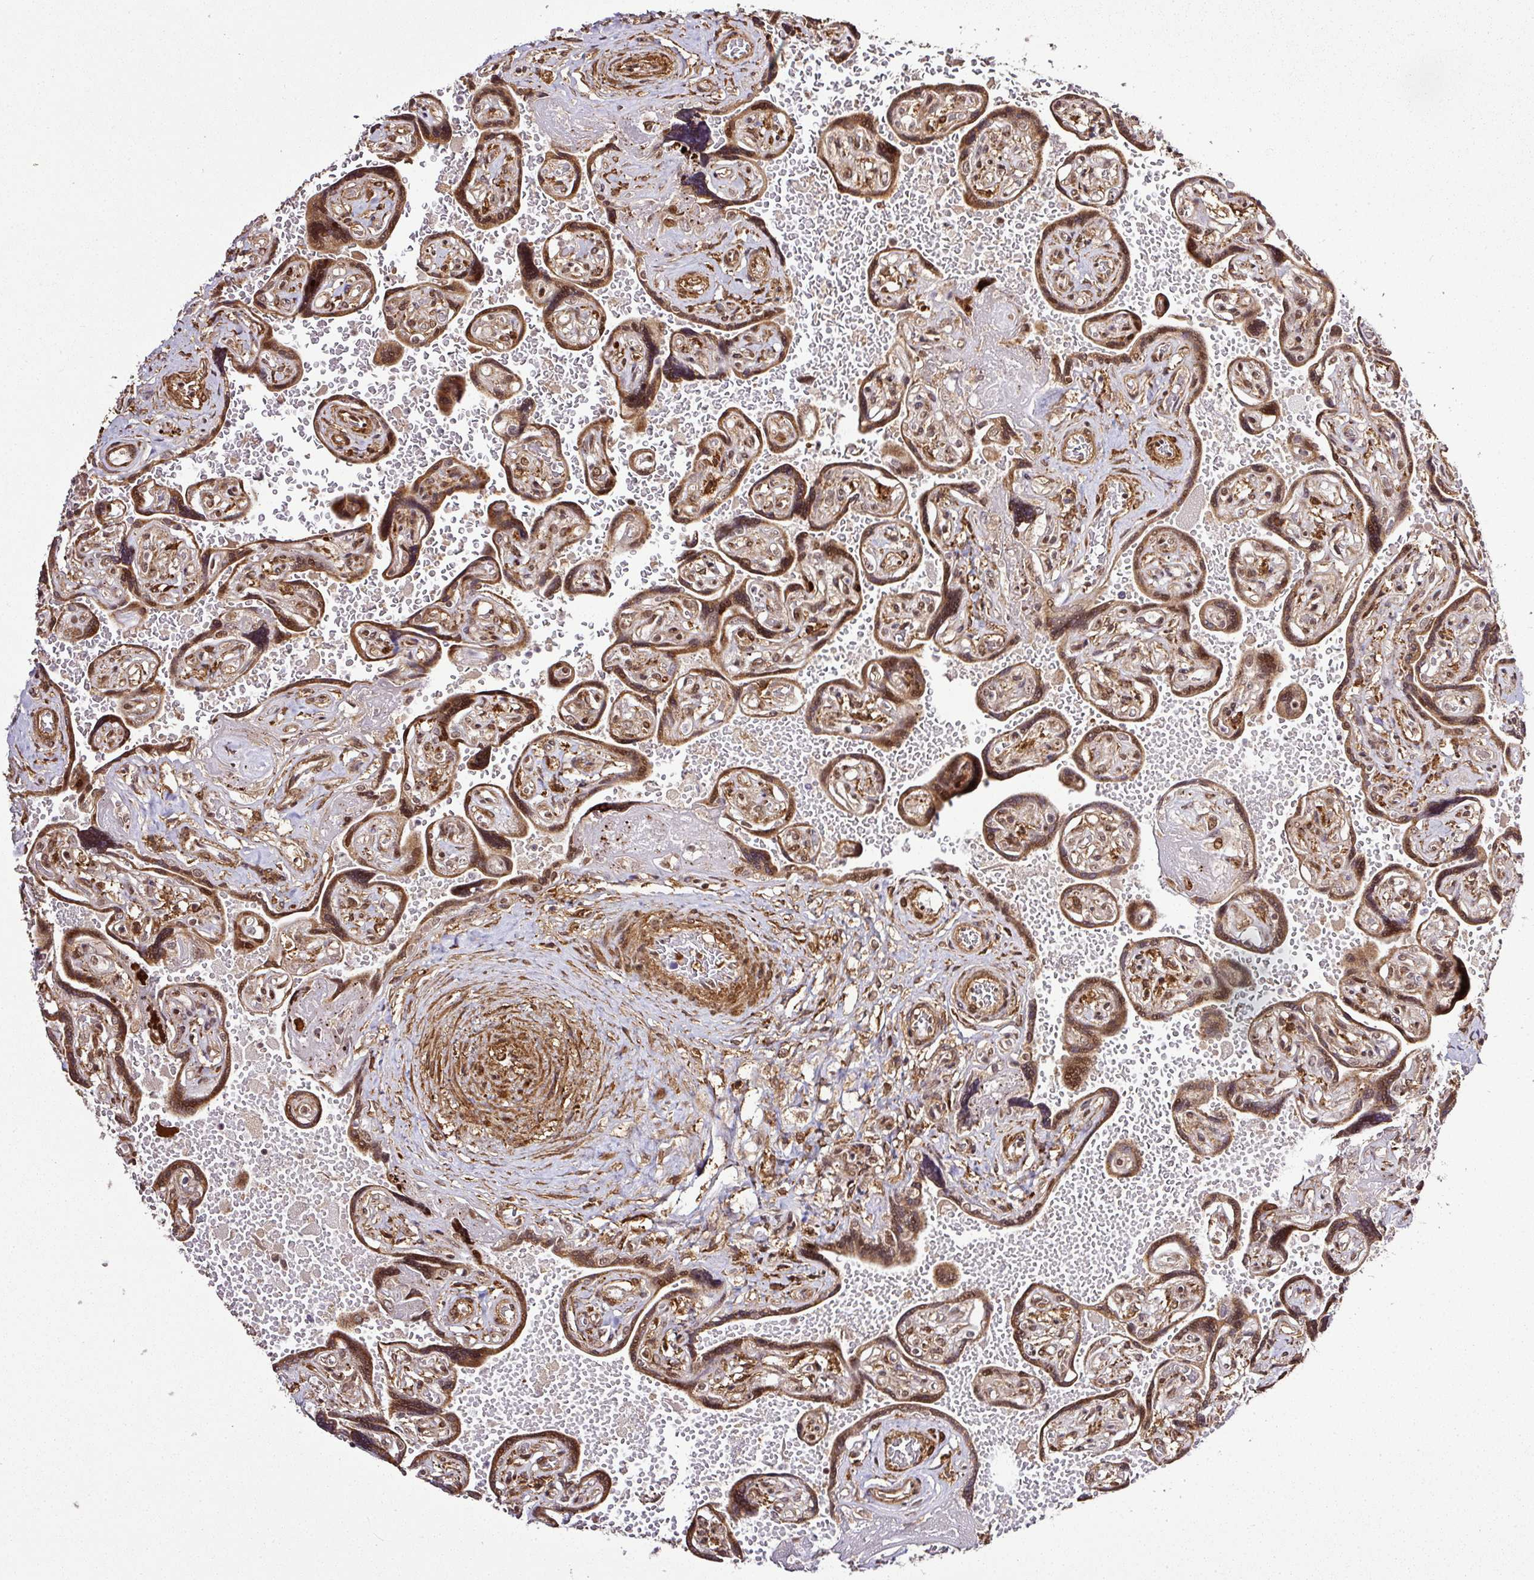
{"staining": {"intensity": "moderate", "quantity": ">75%", "location": "cytoplasmic/membranous,nuclear"}, "tissue": "placenta", "cell_type": "Trophoblastic cells", "image_type": "normal", "snomed": [{"axis": "morphology", "description": "Normal tissue, NOS"}, {"axis": "topography", "description": "Placenta"}], "caption": "An image of placenta stained for a protein reveals moderate cytoplasmic/membranous,nuclear brown staining in trophoblastic cells. Using DAB (3,3'-diaminobenzidine) (brown) and hematoxylin (blue) stains, captured at high magnification using brightfield microscopy.", "gene": "FAM153A", "patient": {"sex": "female", "age": 32}}